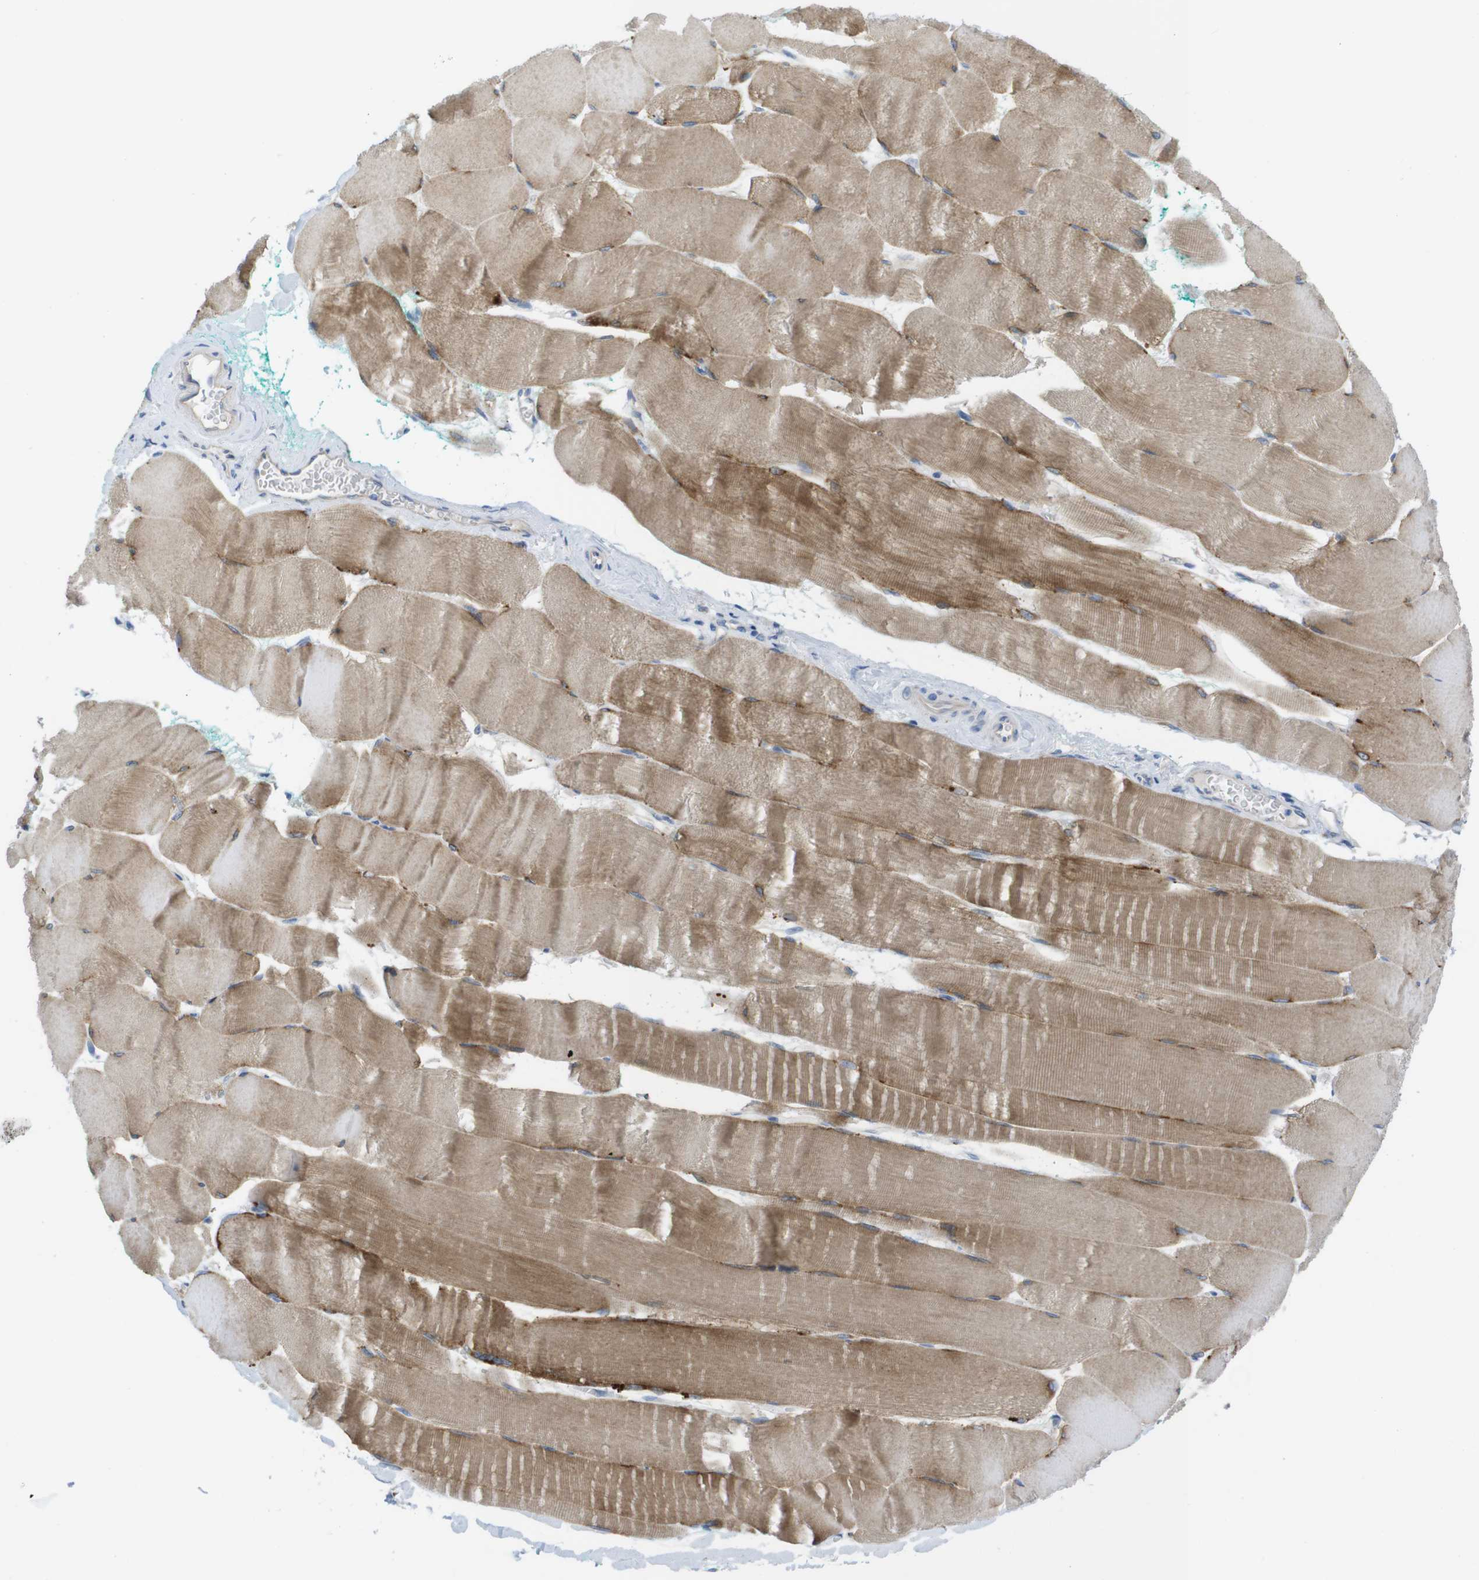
{"staining": {"intensity": "moderate", "quantity": ">75%", "location": "cytoplasmic/membranous"}, "tissue": "skeletal muscle", "cell_type": "Myocytes", "image_type": "normal", "snomed": [{"axis": "morphology", "description": "Normal tissue, NOS"}, {"axis": "morphology", "description": "Squamous cell carcinoma, NOS"}, {"axis": "topography", "description": "Skeletal muscle"}], "caption": "Protein staining demonstrates moderate cytoplasmic/membranous expression in about >75% of myocytes in normal skeletal muscle.", "gene": "TMEM234", "patient": {"sex": "male", "age": 51}}